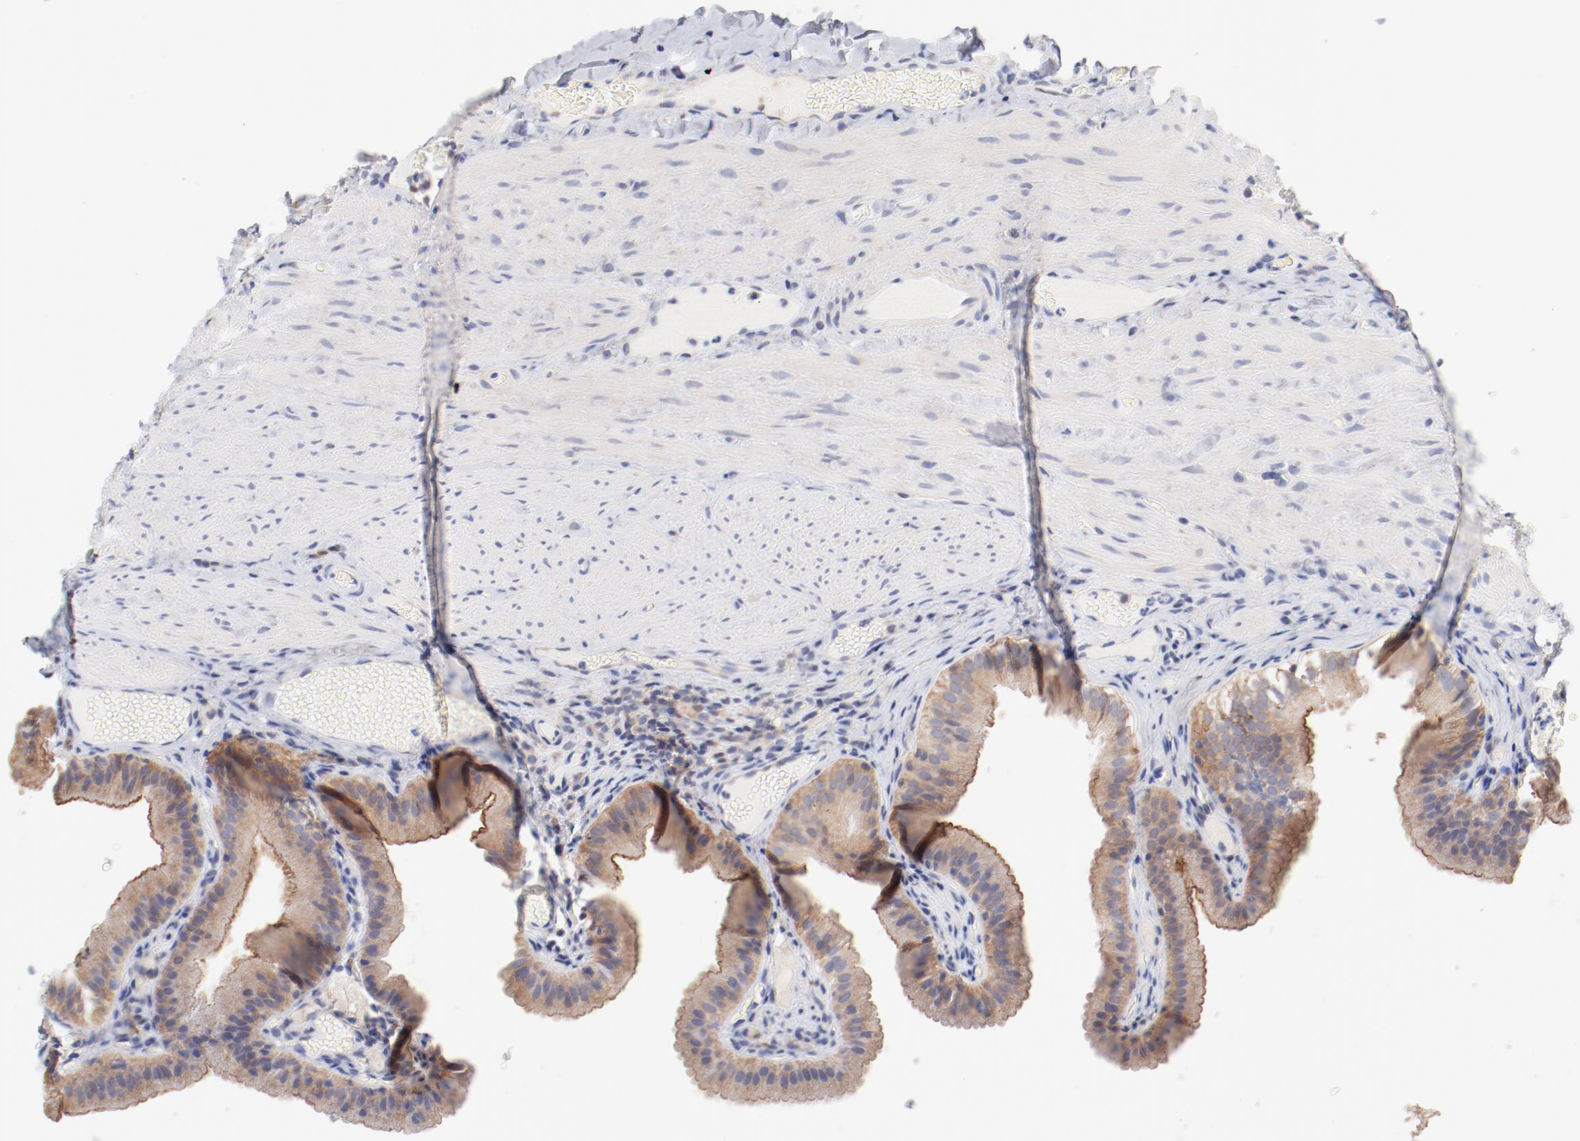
{"staining": {"intensity": "moderate", "quantity": ">75%", "location": "cytoplasmic/membranous"}, "tissue": "gallbladder", "cell_type": "Glandular cells", "image_type": "normal", "snomed": [{"axis": "morphology", "description": "Normal tissue, NOS"}, {"axis": "topography", "description": "Gallbladder"}], "caption": "An immunohistochemistry histopathology image of benign tissue is shown. Protein staining in brown labels moderate cytoplasmic/membranous positivity in gallbladder within glandular cells.", "gene": "SETD3", "patient": {"sex": "female", "age": 24}}